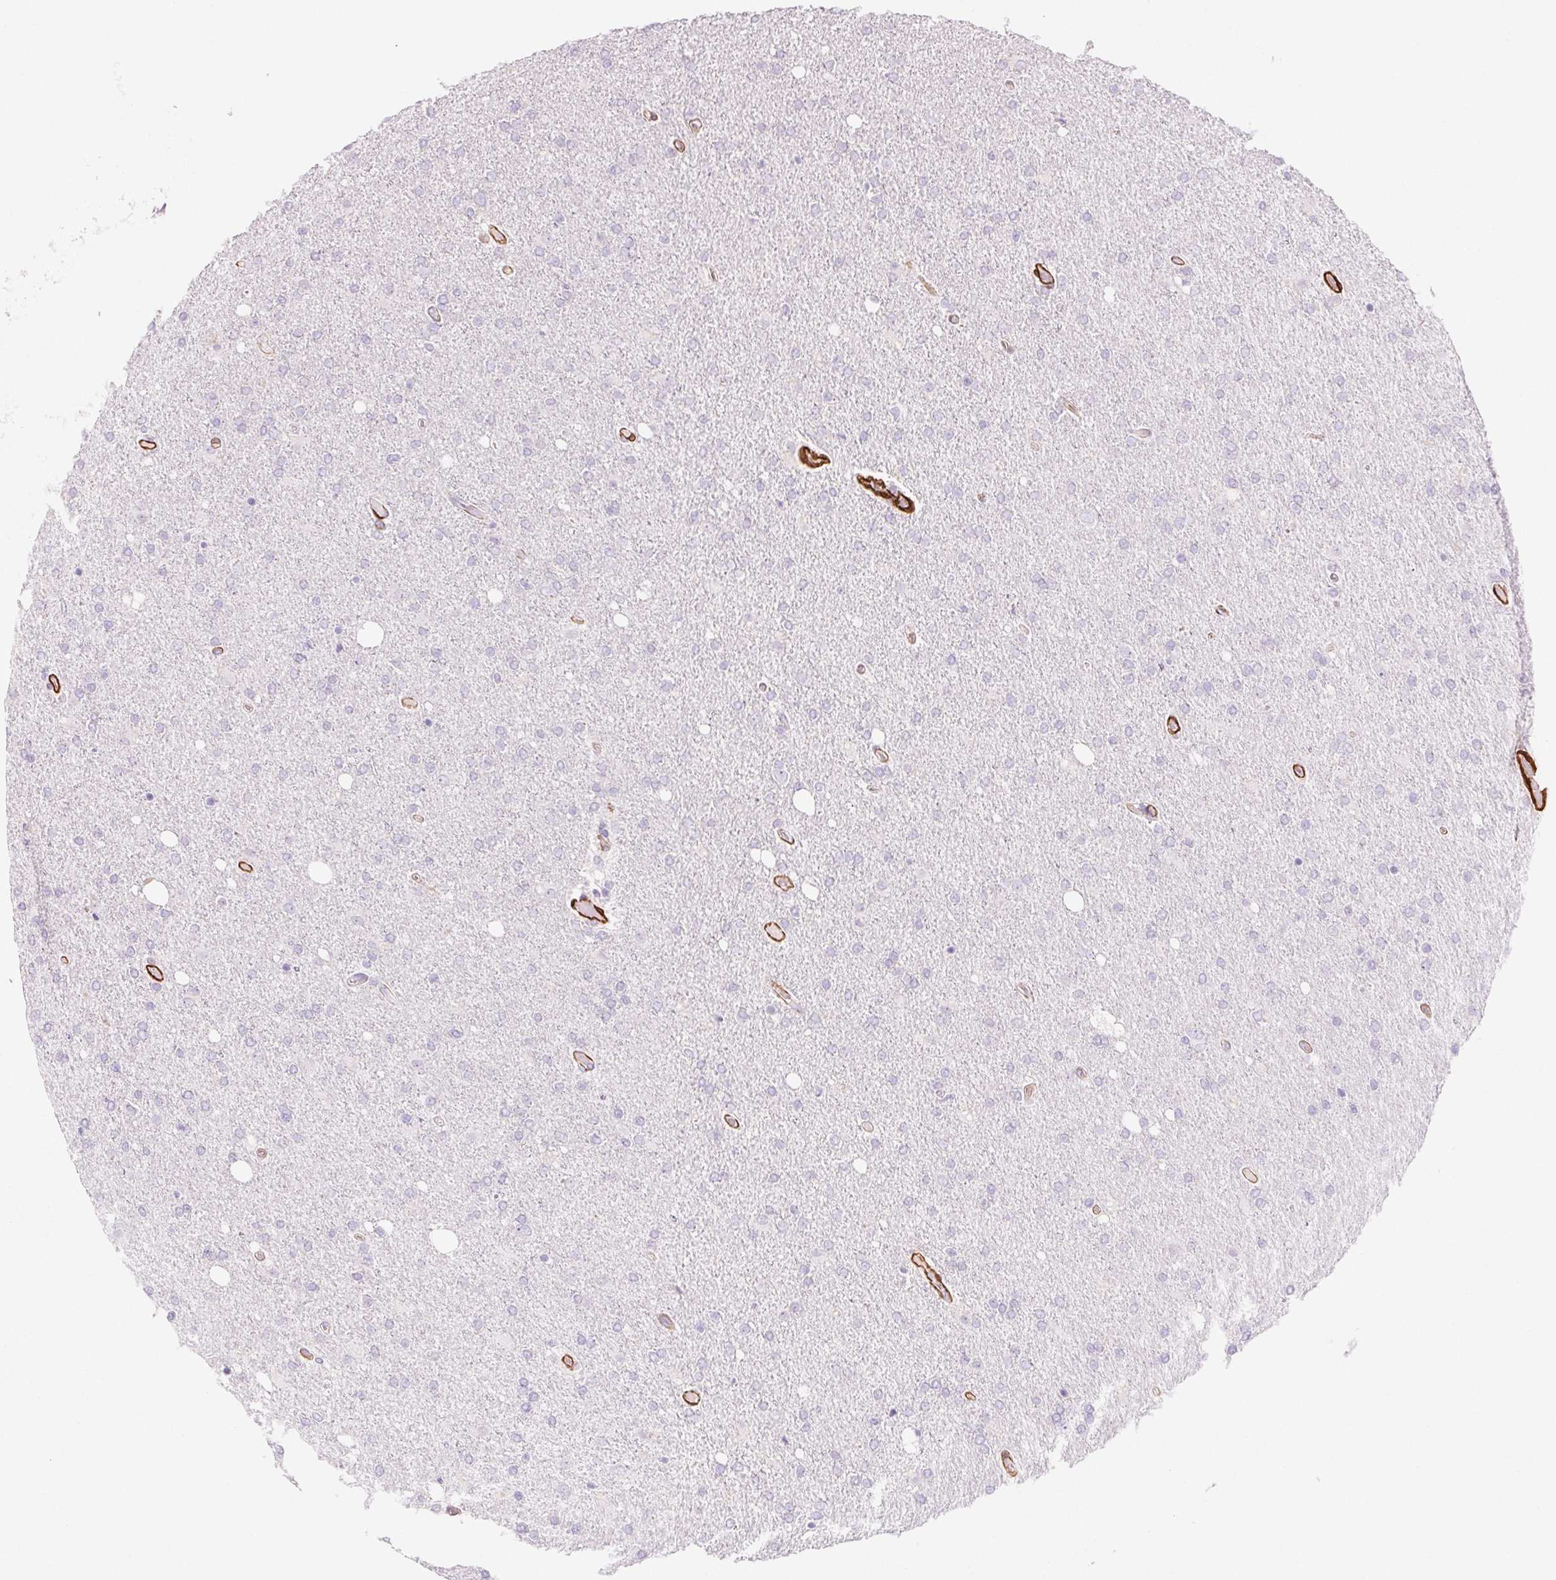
{"staining": {"intensity": "negative", "quantity": "none", "location": "none"}, "tissue": "glioma", "cell_type": "Tumor cells", "image_type": "cancer", "snomed": [{"axis": "morphology", "description": "Glioma, malignant, High grade"}, {"axis": "topography", "description": "Cerebral cortex"}], "caption": "This is an immunohistochemistry micrograph of human malignant glioma (high-grade). There is no expression in tumor cells.", "gene": "GPX8", "patient": {"sex": "male", "age": 70}}